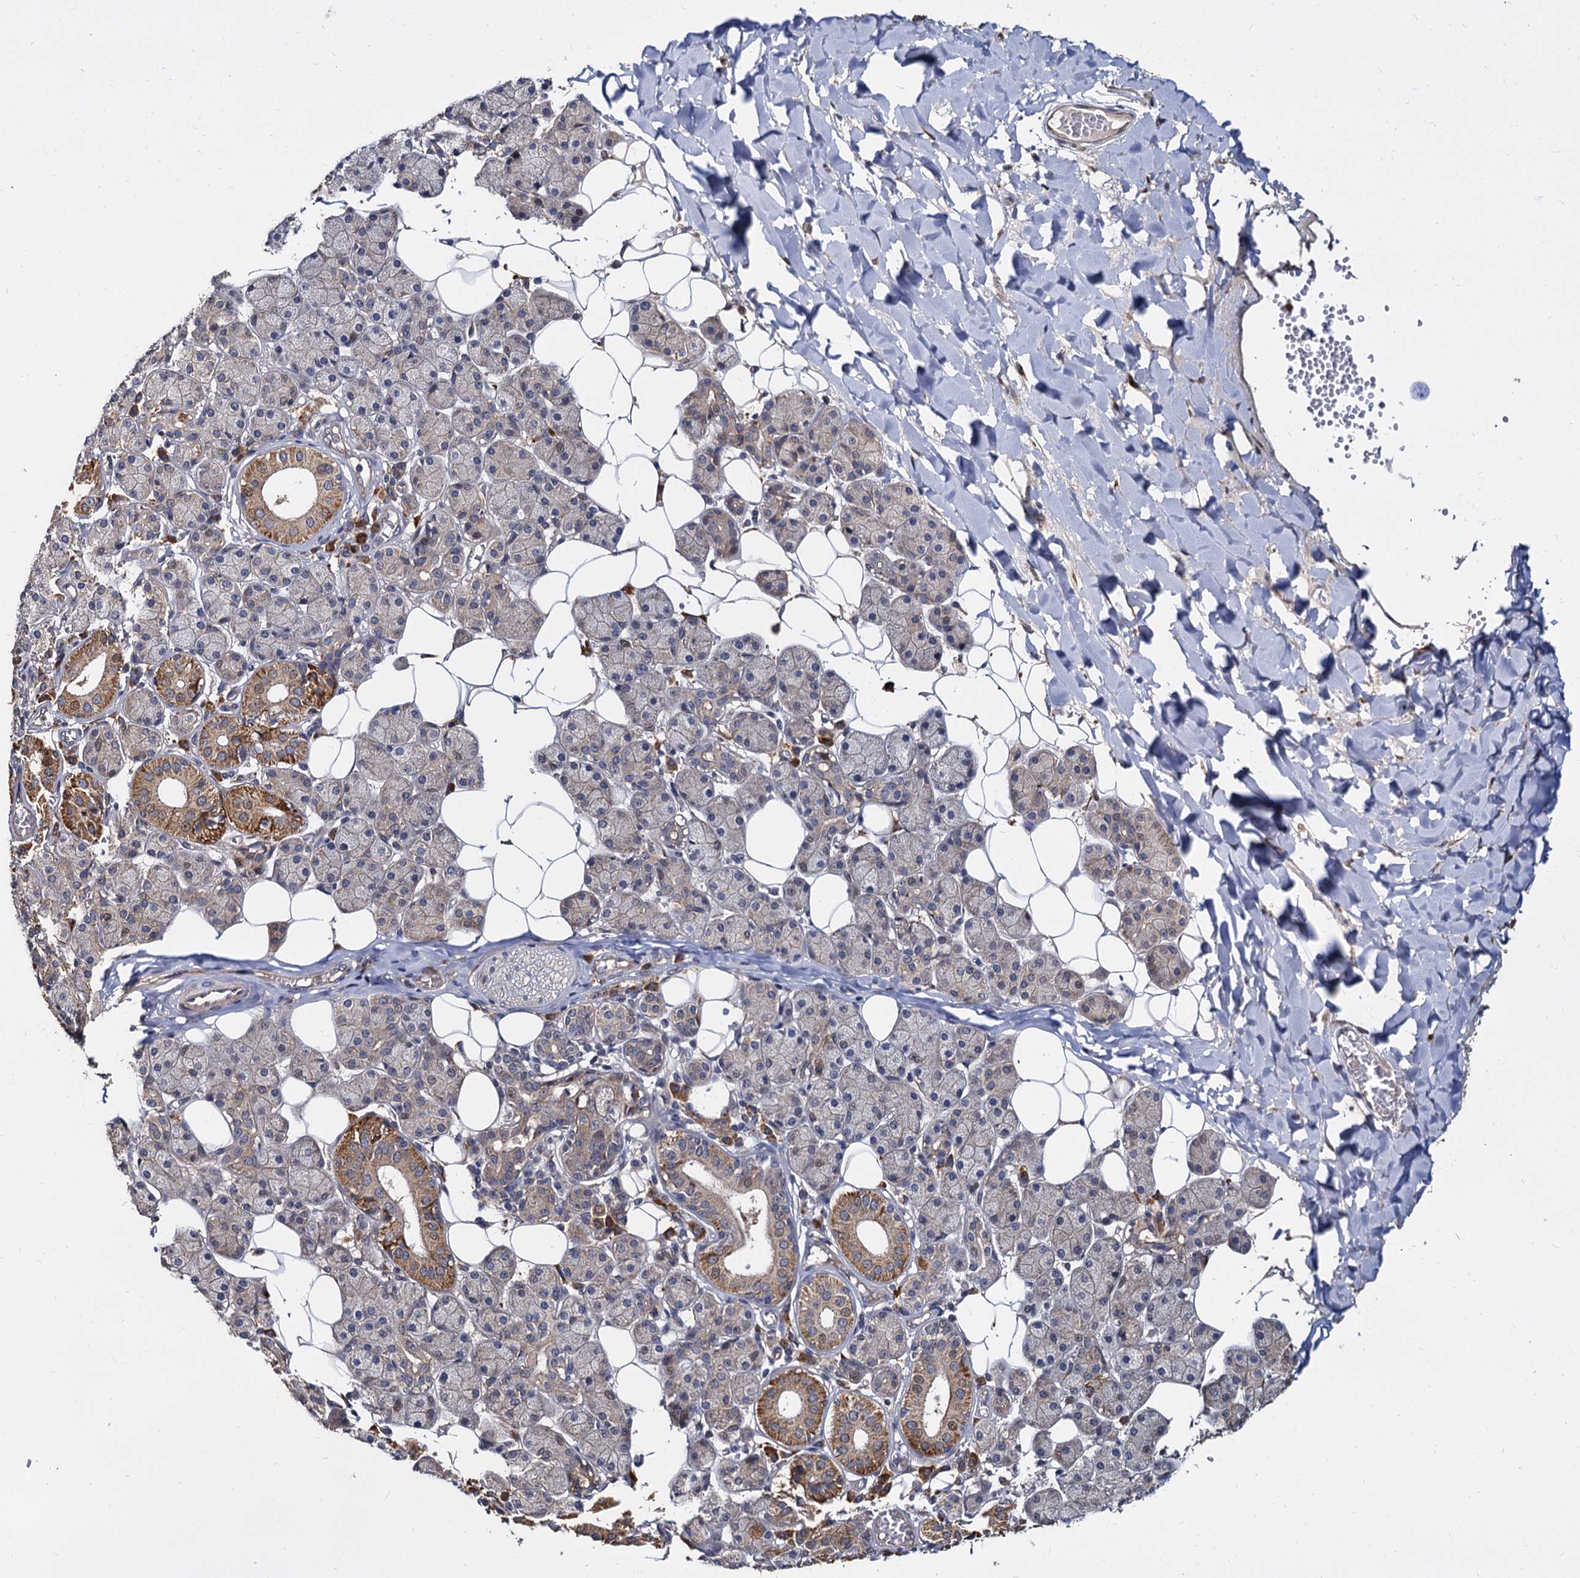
{"staining": {"intensity": "strong", "quantity": "25%-75%", "location": "cytoplasmic/membranous"}, "tissue": "salivary gland", "cell_type": "Glandular cells", "image_type": "normal", "snomed": [{"axis": "morphology", "description": "Normal tissue, NOS"}, {"axis": "topography", "description": "Salivary gland"}], "caption": "DAB immunohistochemical staining of unremarkable human salivary gland reveals strong cytoplasmic/membranous protein staining in about 25%-75% of glandular cells. (brown staining indicates protein expression, while blue staining denotes nuclei).", "gene": "WWC3", "patient": {"sex": "female", "age": 33}}